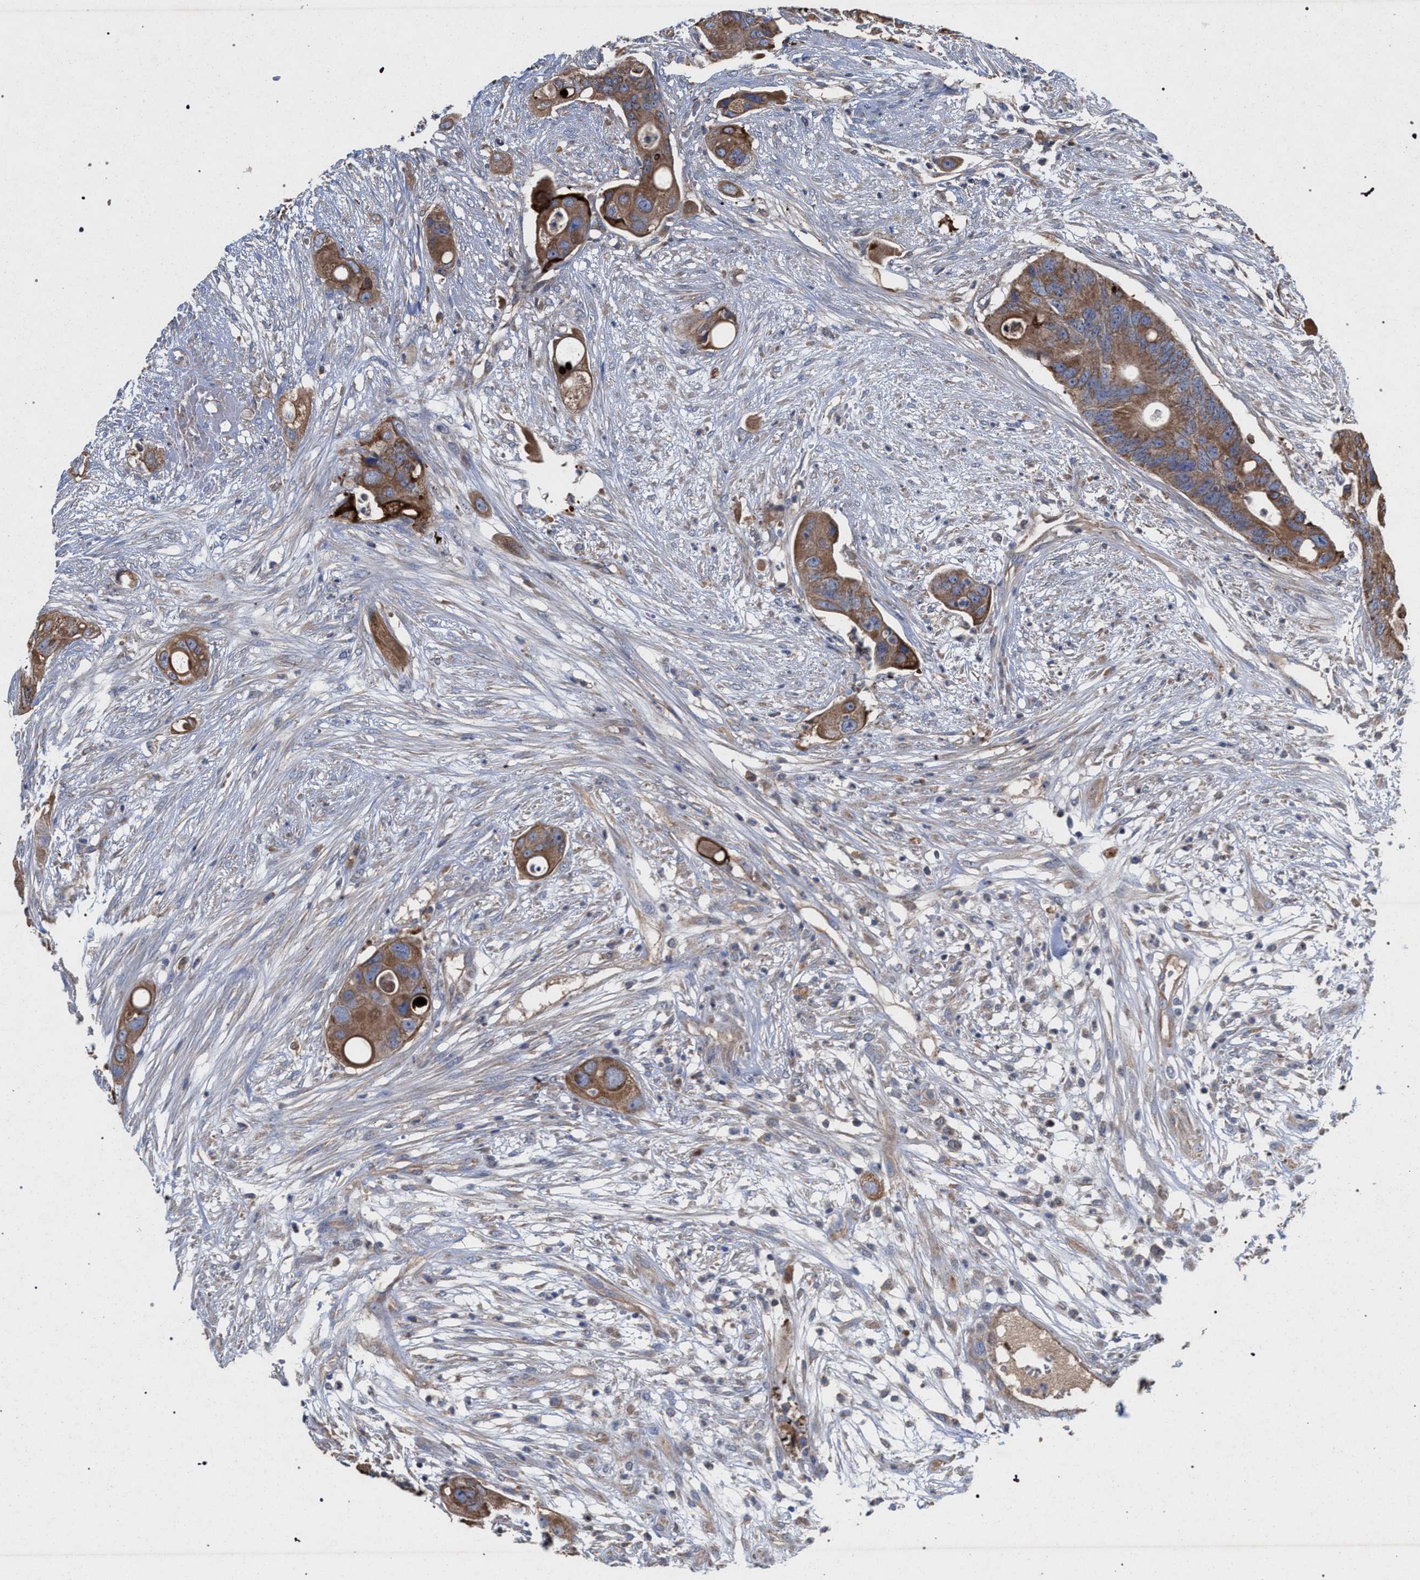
{"staining": {"intensity": "moderate", "quantity": ">75%", "location": "cytoplasmic/membranous"}, "tissue": "colorectal cancer", "cell_type": "Tumor cells", "image_type": "cancer", "snomed": [{"axis": "morphology", "description": "Adenocarcinoma, NOS"}, {"axis": "topography", "description": "Colon"}], "caption": "The photomicrograph reveals staining of adenocarcinoma (colorectal), revealing moderate cytoplasmic/membranous protein expression (brown color) within tumor cells. (brown staining indicates protein expression, while blue staining denotes nuclei).", "gene": "BCL2L12", "patient": {"sex": "female", "age": 57}}